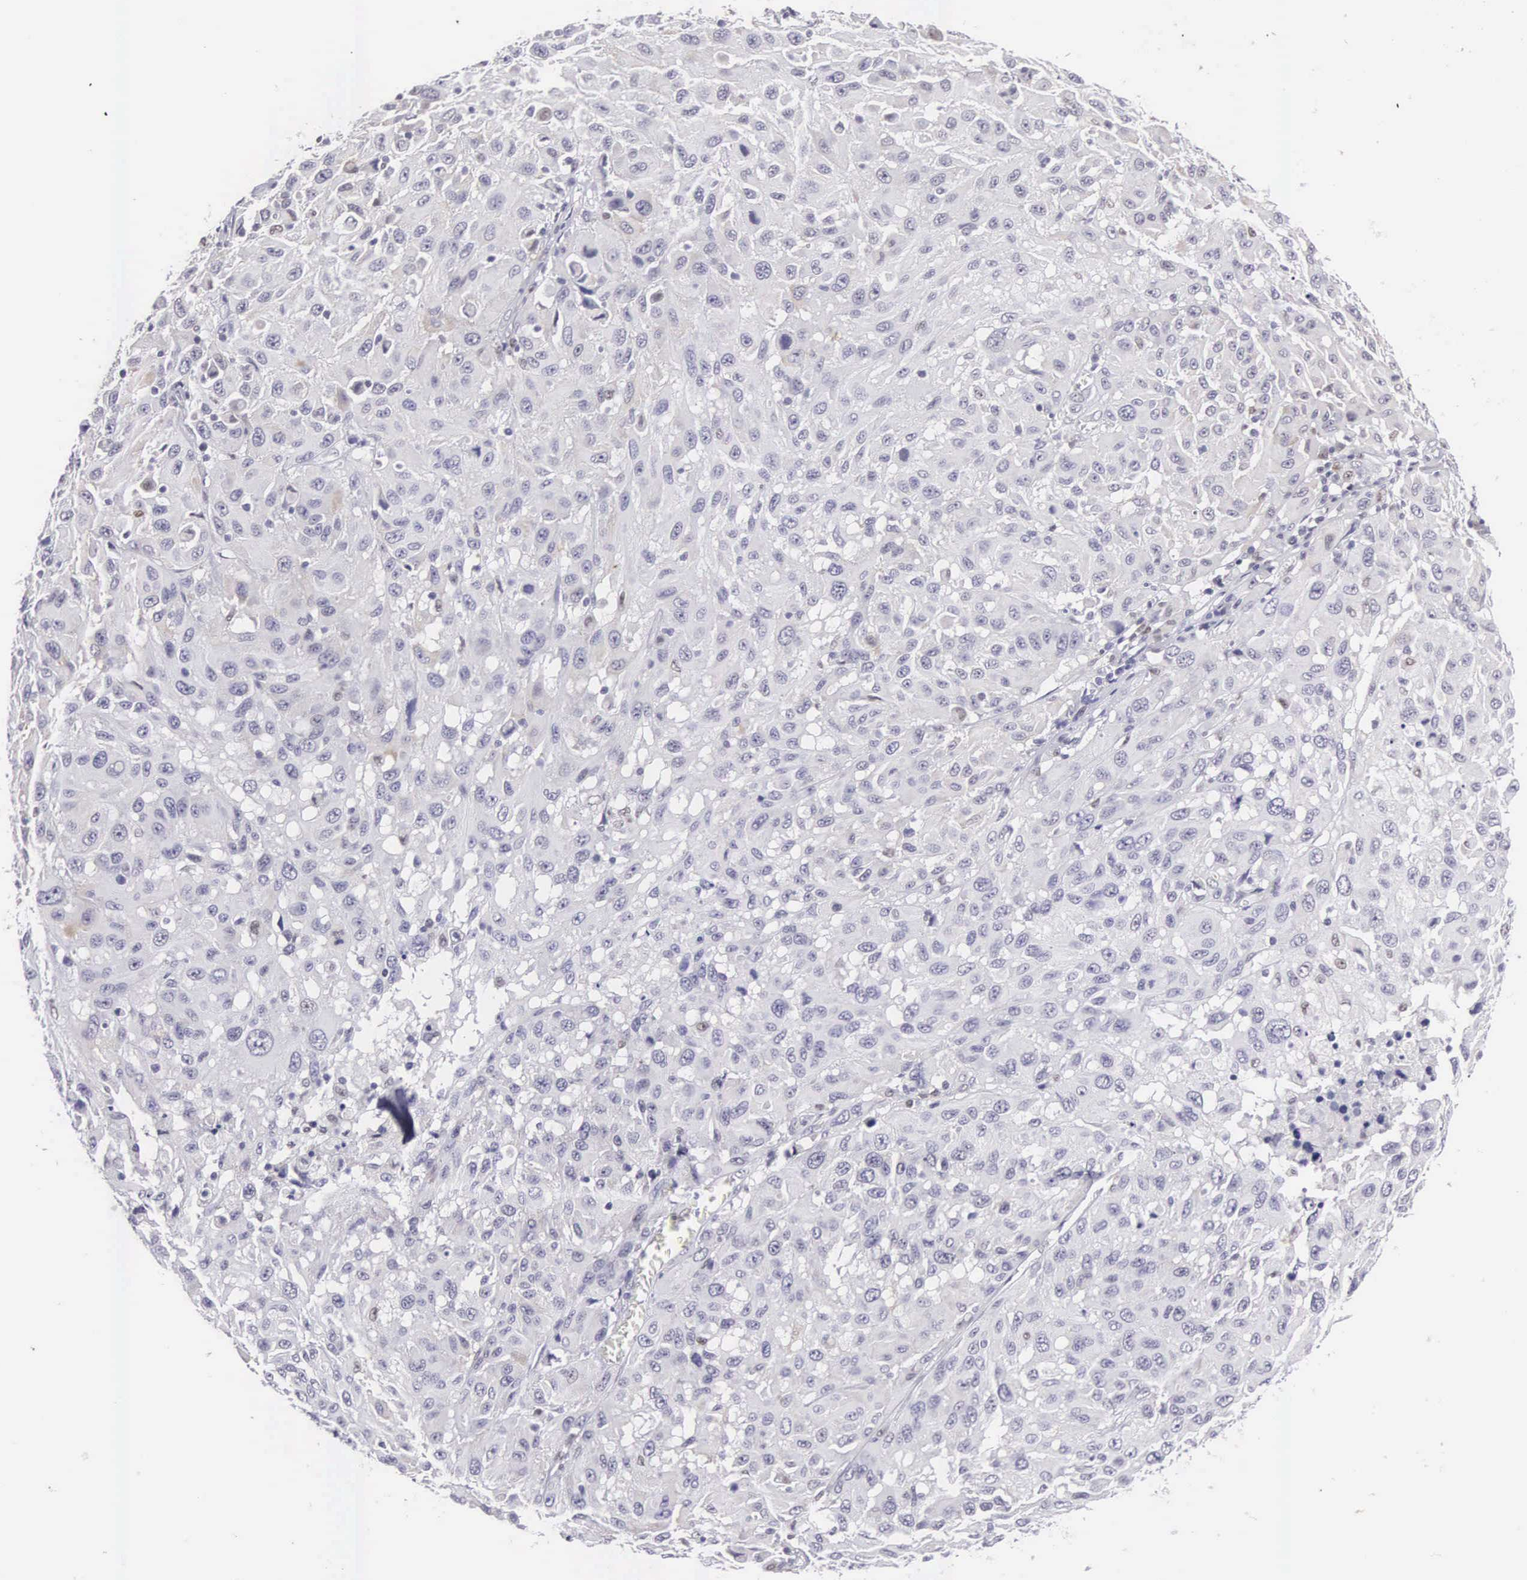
{"staining": {"intensity": "negative", "quantity": "none", "location": "none"}, "tissue": "melanoma", "cell_type": "Tumor cells", "image_type": "cancer", "snomed": [{"axis": "morphology", "description": "Malignant melanoma, NOS"}, {"axis": "topography", "description": "Skin"}], "caption": "Immunohistochemical staining of human malignant melanoma shows no significant staining in tumor cells. (DAB (3,3'-diaminobenzidine) immunohistochemistry, high magnification).", "gene": "ETV6", "patient": {"sex": "female", "age": 77}}